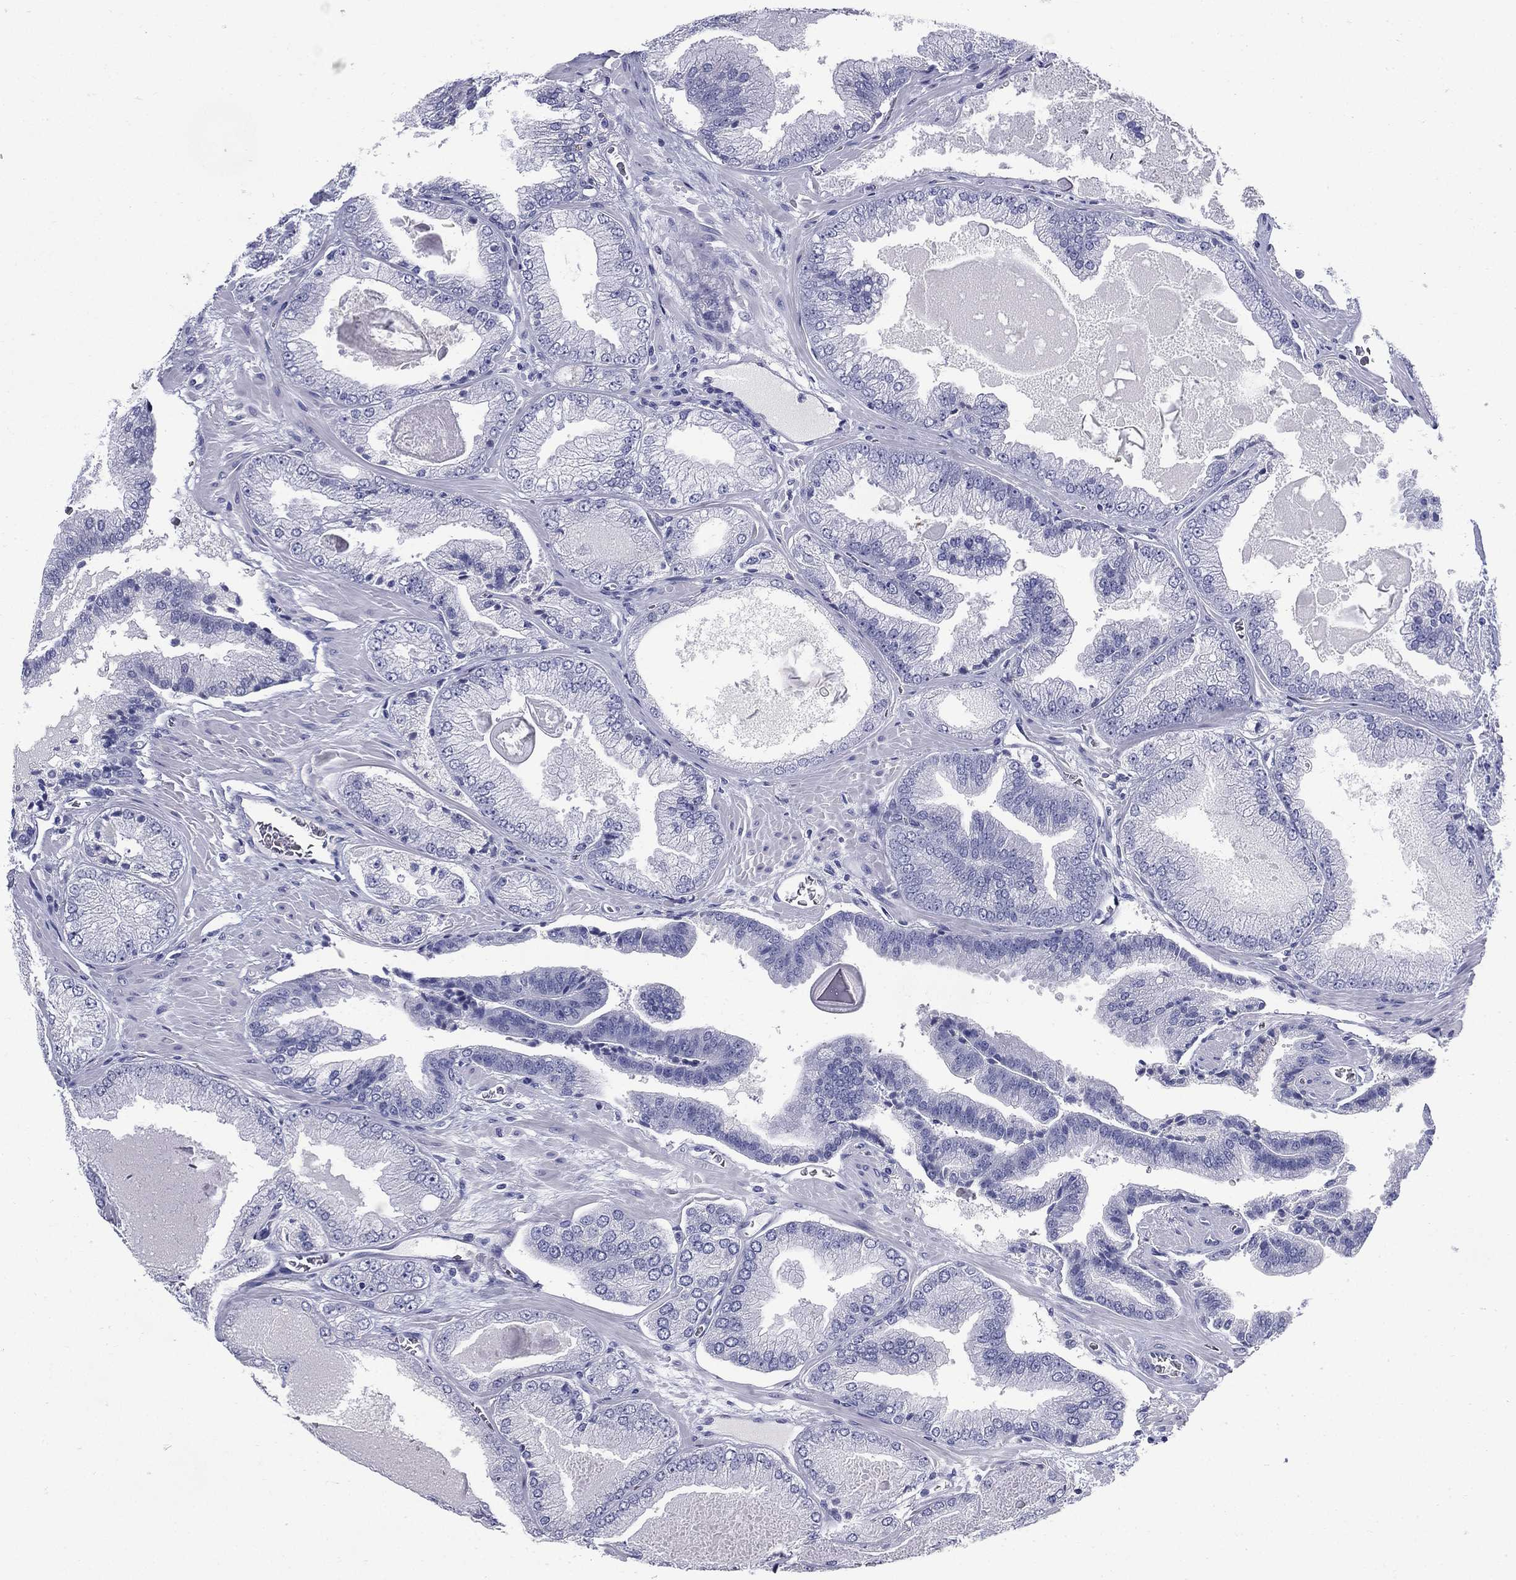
{"staining": {"intensity": "negative", "quantity": "none", "location": "none"}, "tissue": "prostate cancer", "cell_type": "Tumor cells", "image_type": "cancer", "snomed": [{"axis": "morphology", "description": "Adenocarcinoma, Low grade"}, {"axis": "topography", "description": "Prostate"}], "caption": "IHC photomicrograph of prostate cancer stained for a protein (brown), which reveals no staining in tumor cells.", "gene": "KIF2C", "patient": {"sex": "male", "age": 72}}